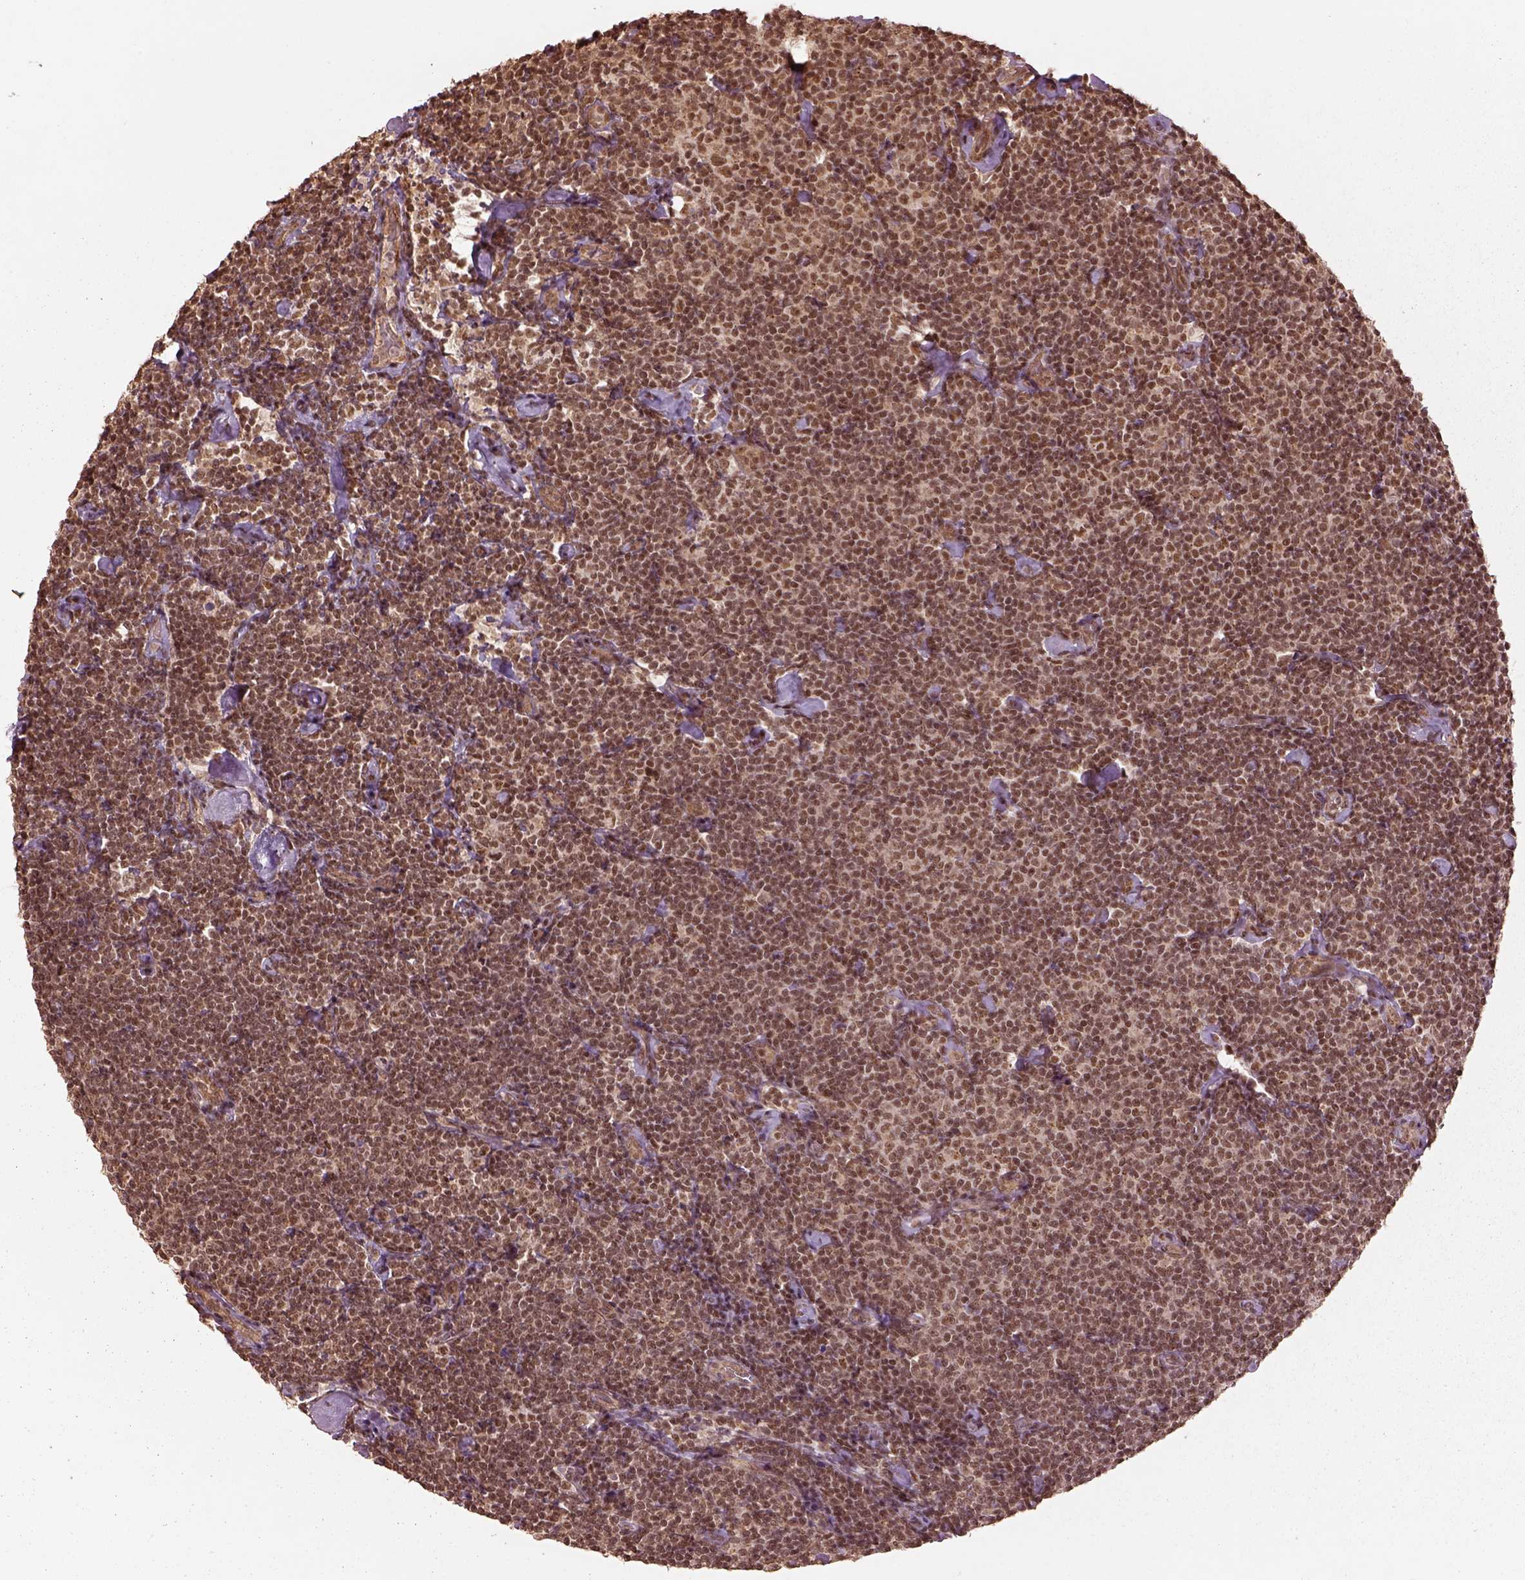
{"staining": {"intensity": "moderate", "quantity": ">75%", "location": "nuclear"}, "tissue": "lymphoma", "cell_type": "Tumor cells", "image_type": "cancer", "snomed": [{"axis": "morphology", "description": "Malignant lymphoma, non-Hodgkin's type, Low grade"}, {"axis": "topography", "description": "Lymph node"}], "caption": "Moderate nuclear protein expression is appreciated in about >75% of tumor cells in low-grade malignant lymphoma, non-Hodgkin's type.", "gene": "BRD9", "patient": {"sex": "male", "age": 81}}